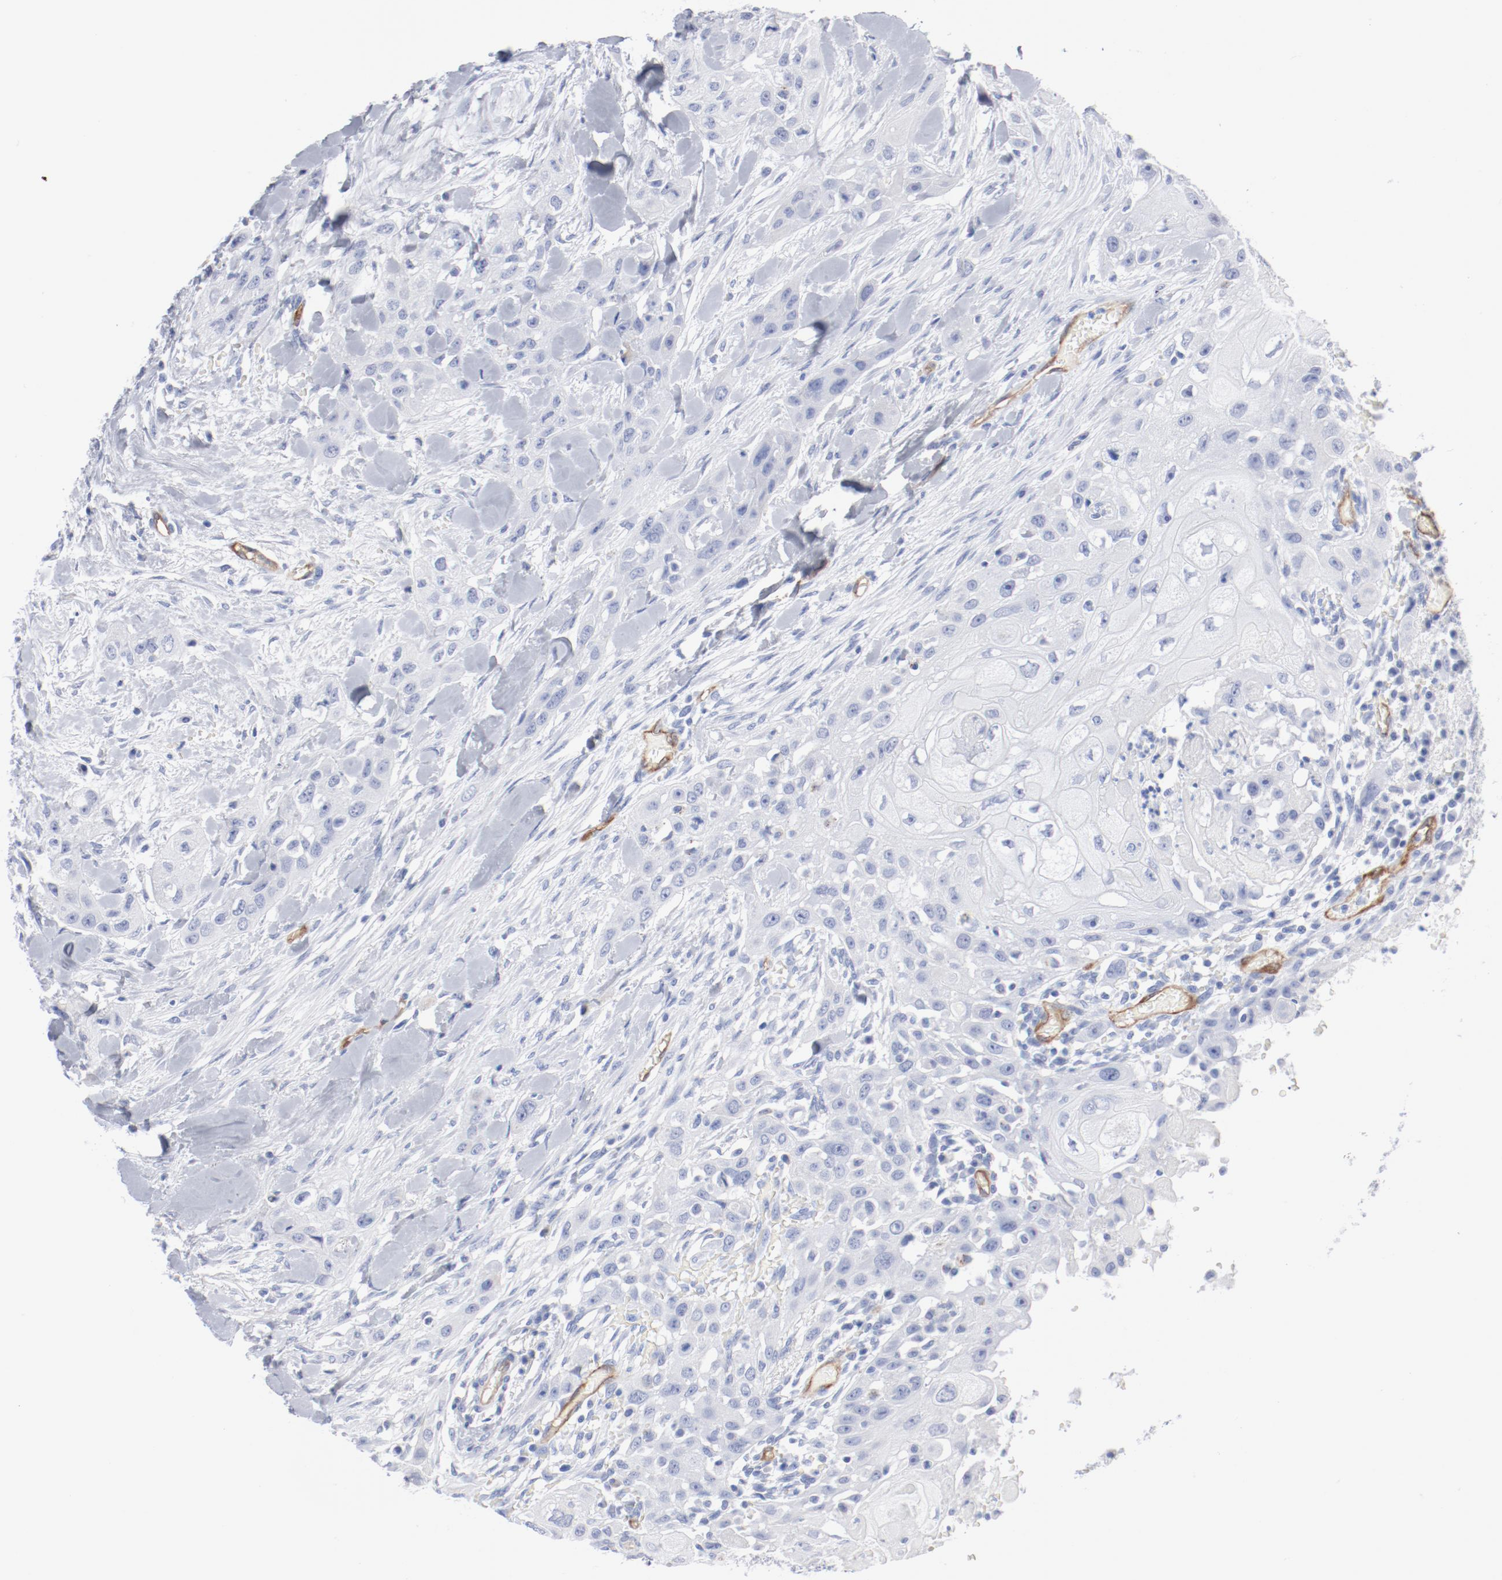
{"staining": {"intensity": "negative", "quantity": "none", "location": "none"}, "tissue": "head and neck cancer", "cell_type": "Tumor cells", "image_type": "cancer", "snomed": [{"axis": "morphology", "description": "Neoplasm, malignant, NOS"}, {"axis": "topography", "description": "Salivary gland"}, {"axis": "topography", "description": "Head-Neck"}], "caption": "Micrograph shows no significant protein positivity in tumor cells of head and neck cancer (neoplasm (malignant)).", "gene": "SHANK3", "patient": {"sex": "male", "age": 43}}